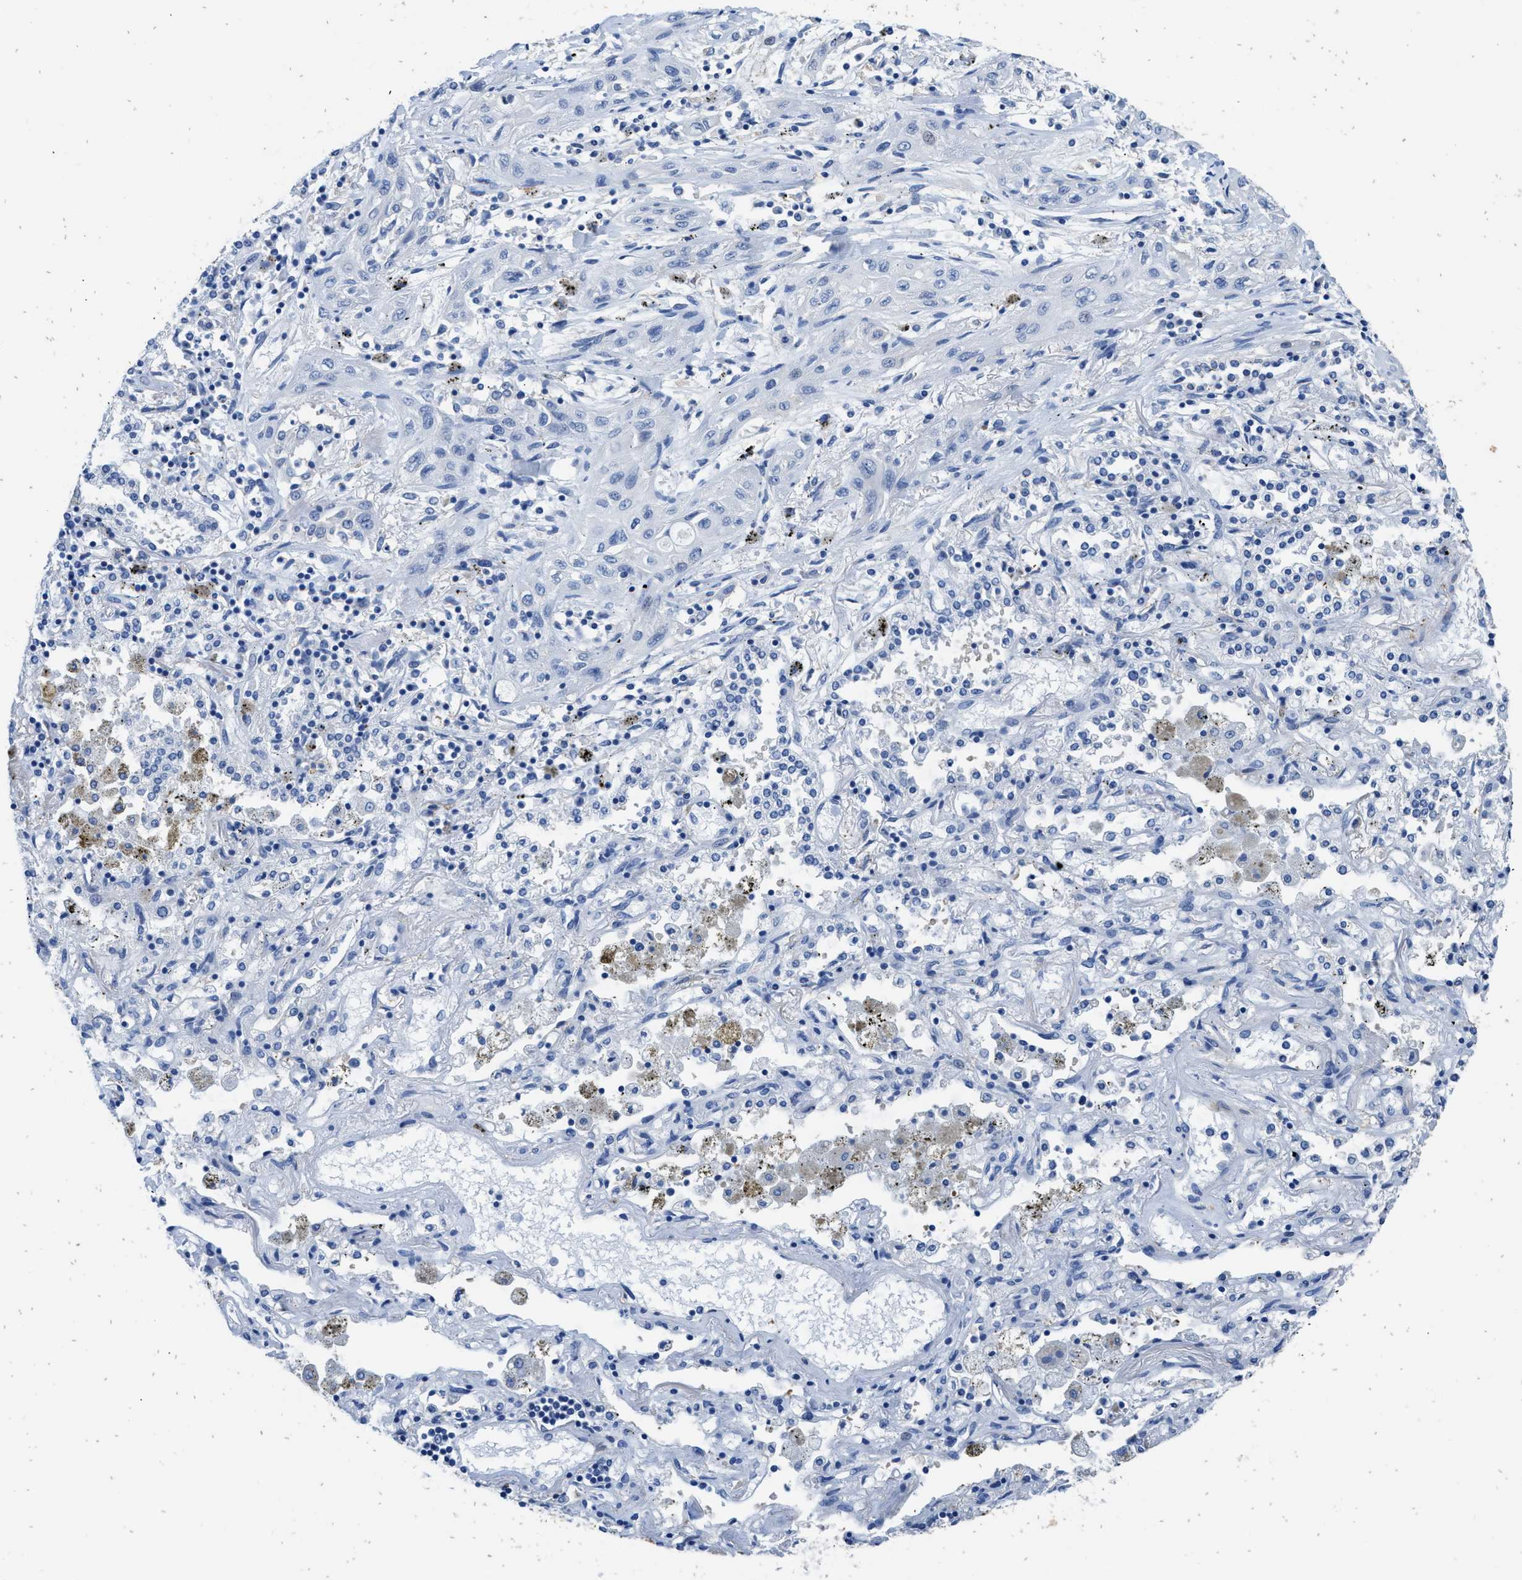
{"staining": {"intensity": "negative", "quantity": "none", "location": "none"}, "tissue": "lung cancer", "cell_type": "Tumor cells", "image_type": "cancer", "snomed": [{"axis": "morphology", "description": "Squamous cell carcinoma, NOS"}, {"axis": "topography", "description": "Lung"}], "caption": "Histopathology image shows no protein staining in tumor cells of lung cancer tissue. The staining was performed using DAB (3,3'-diaminobenzidine) to visualize the protein expression in brown, while the nuclei were stained in blue with hematoxylin (Magnification: 20x).", "gene": "ZSWIM5", "patient": {"sex": "female", "age": 47}}